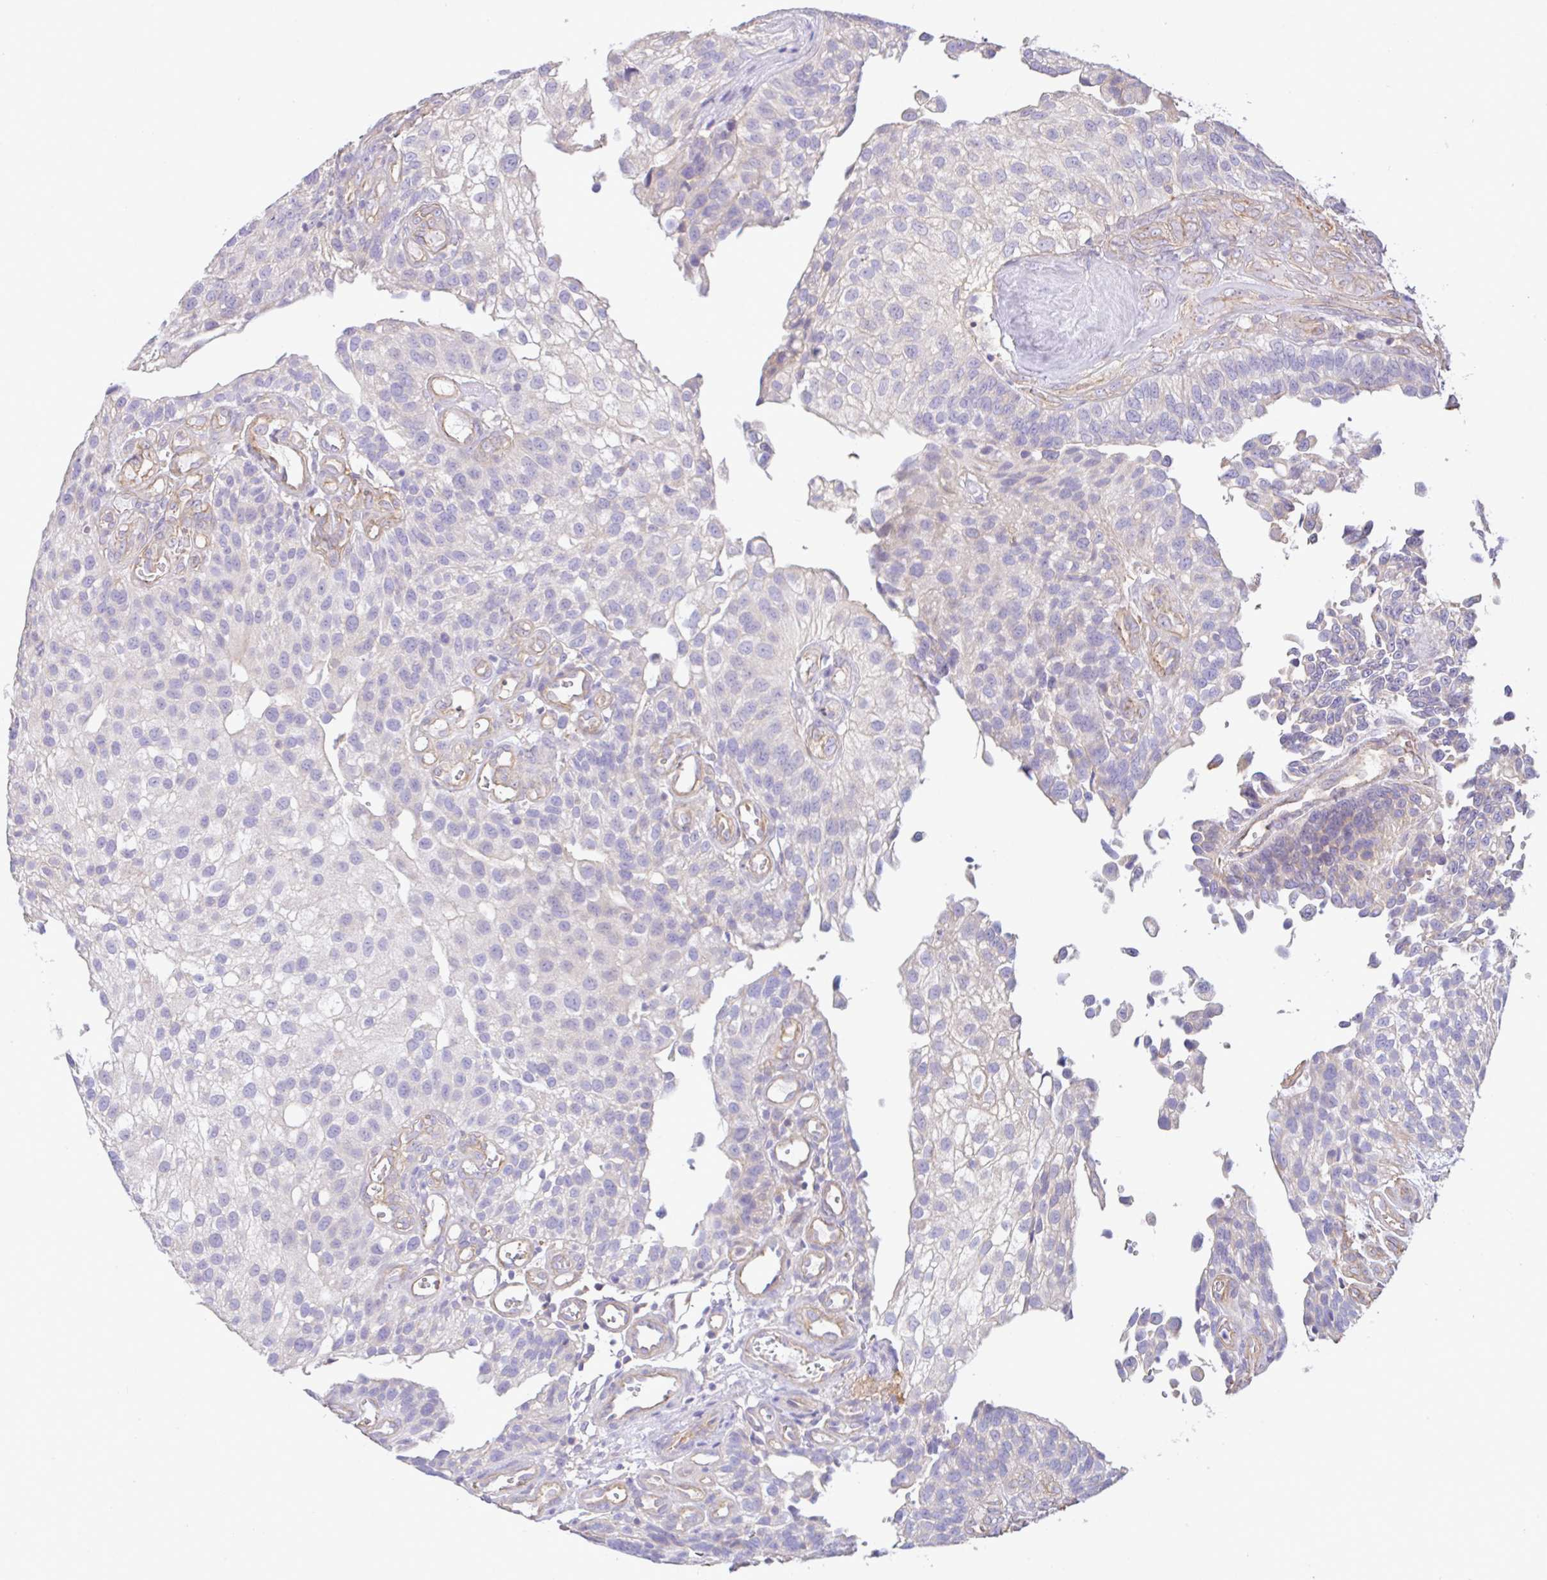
{"staining": {"intensity": "negative", "quantity": "none", "location": "none"}, "tissue": "urothelial cancer", "cell_type": "Tumor cells", "image_type": "cancer", "snomed": [{"axis": "morphology", "description": "Urothelial carcinoma, NOS"}, {"axis": "topography", "description": "Urinary bladder"}], "caption": "The immunohistochemistry (IHC) image has no significant expression in tumor cells of transitional cell carcinoma tissue. (DAB IHC with hematoxylin counter stain).", "gene": "PLCD4", "patient": {"sex": "male", "age": 87}}